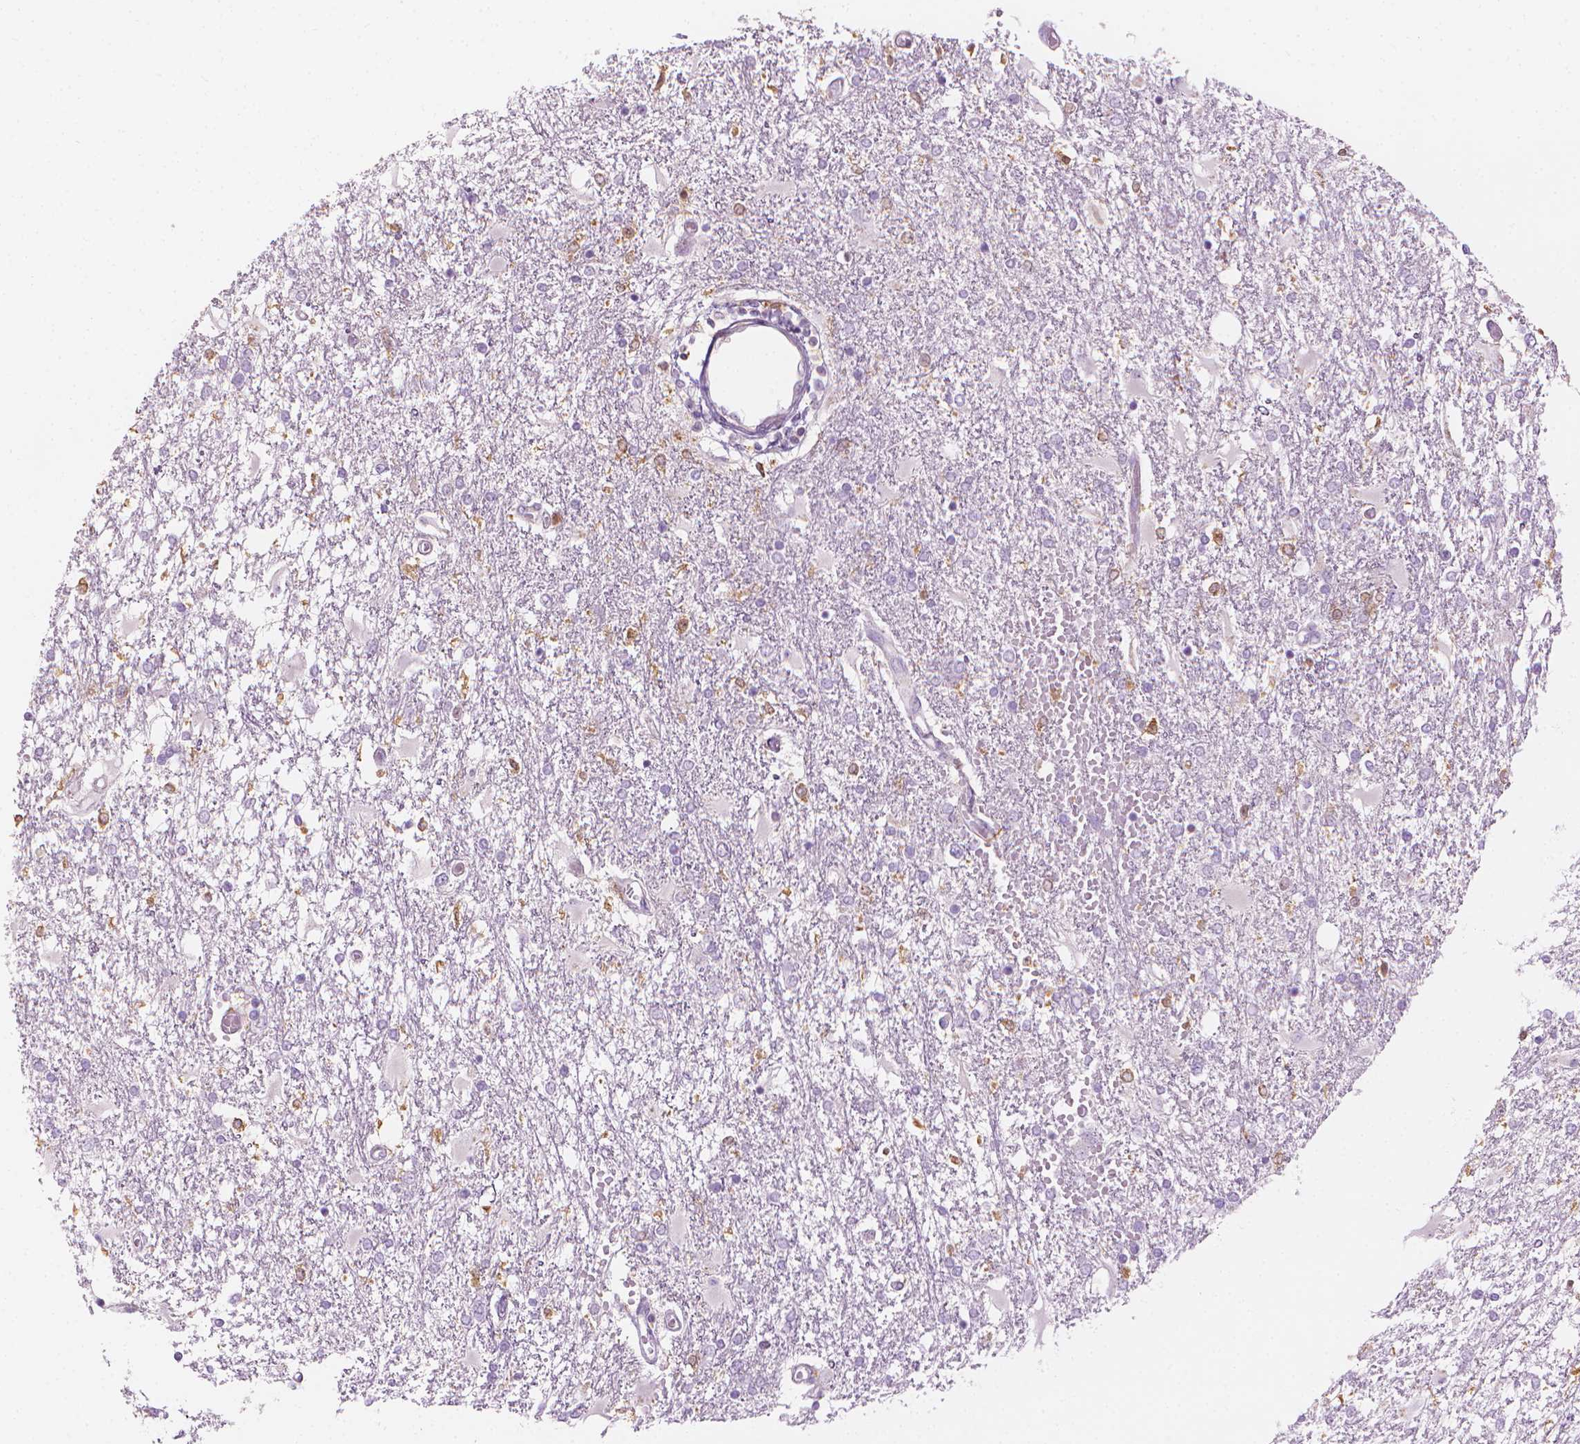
{"staining": {"intensity": "negative", "quantity": "none", "location": "none"}, "tissue": "glioma", "cell_type": "Tumor cells", "image_type": "cancer", "snomed": [{"axis": "morphology", "description": "Glioma, malignant, High grade"}, {"axis": "topography", "description": "Cerebral cortex"}], "caption": "Tumor cells show no significant staining in malignant glioma (high-grade).", "gene": "SHMT1", "patient": {"sex": "male", "age": 79}}